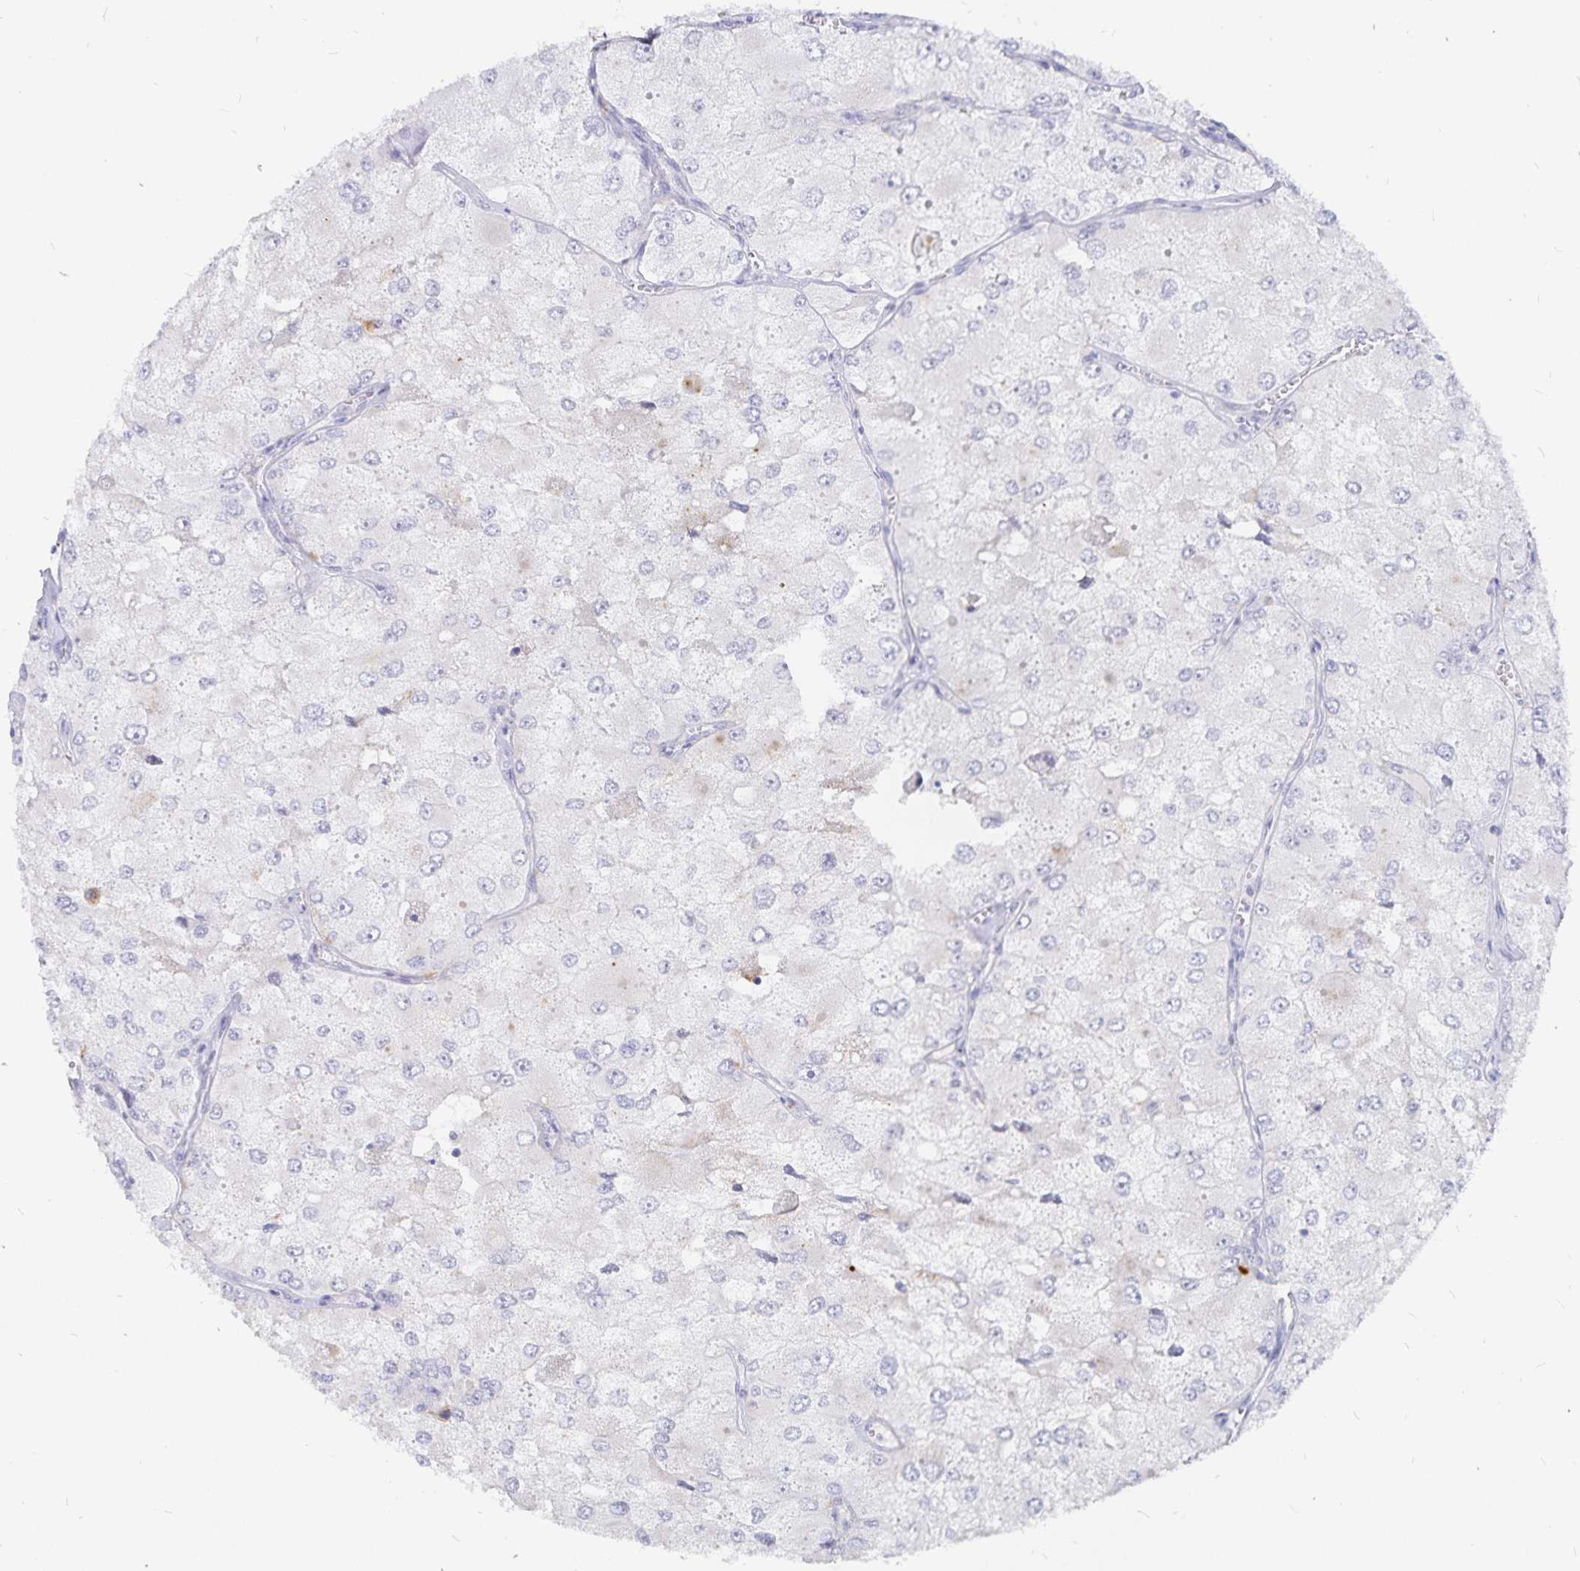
{"staining": {"intensity": "negative", "quantity": "none", "location": "none"}, "tissue": "renal cancer", "cell_type": "Tumor cells", "image_type": "cancer", "snomed": [{"axis": "morphology", "description": "Adenocarcinoma, NOS"}, {"axis": "topography", "description": "Kidney"}], "caption": "Immunohistochemistry histopathology image of adenocarcinoma (renal) stained for a protein (brown), which demonstrates no expression in tumor cells. (DAB (3,3'-diaminobenzidine) immunohistochemistry (IHC), high magnification).", "gene": "PKHD1", "patient": {"sex": "female", "age": 70}}